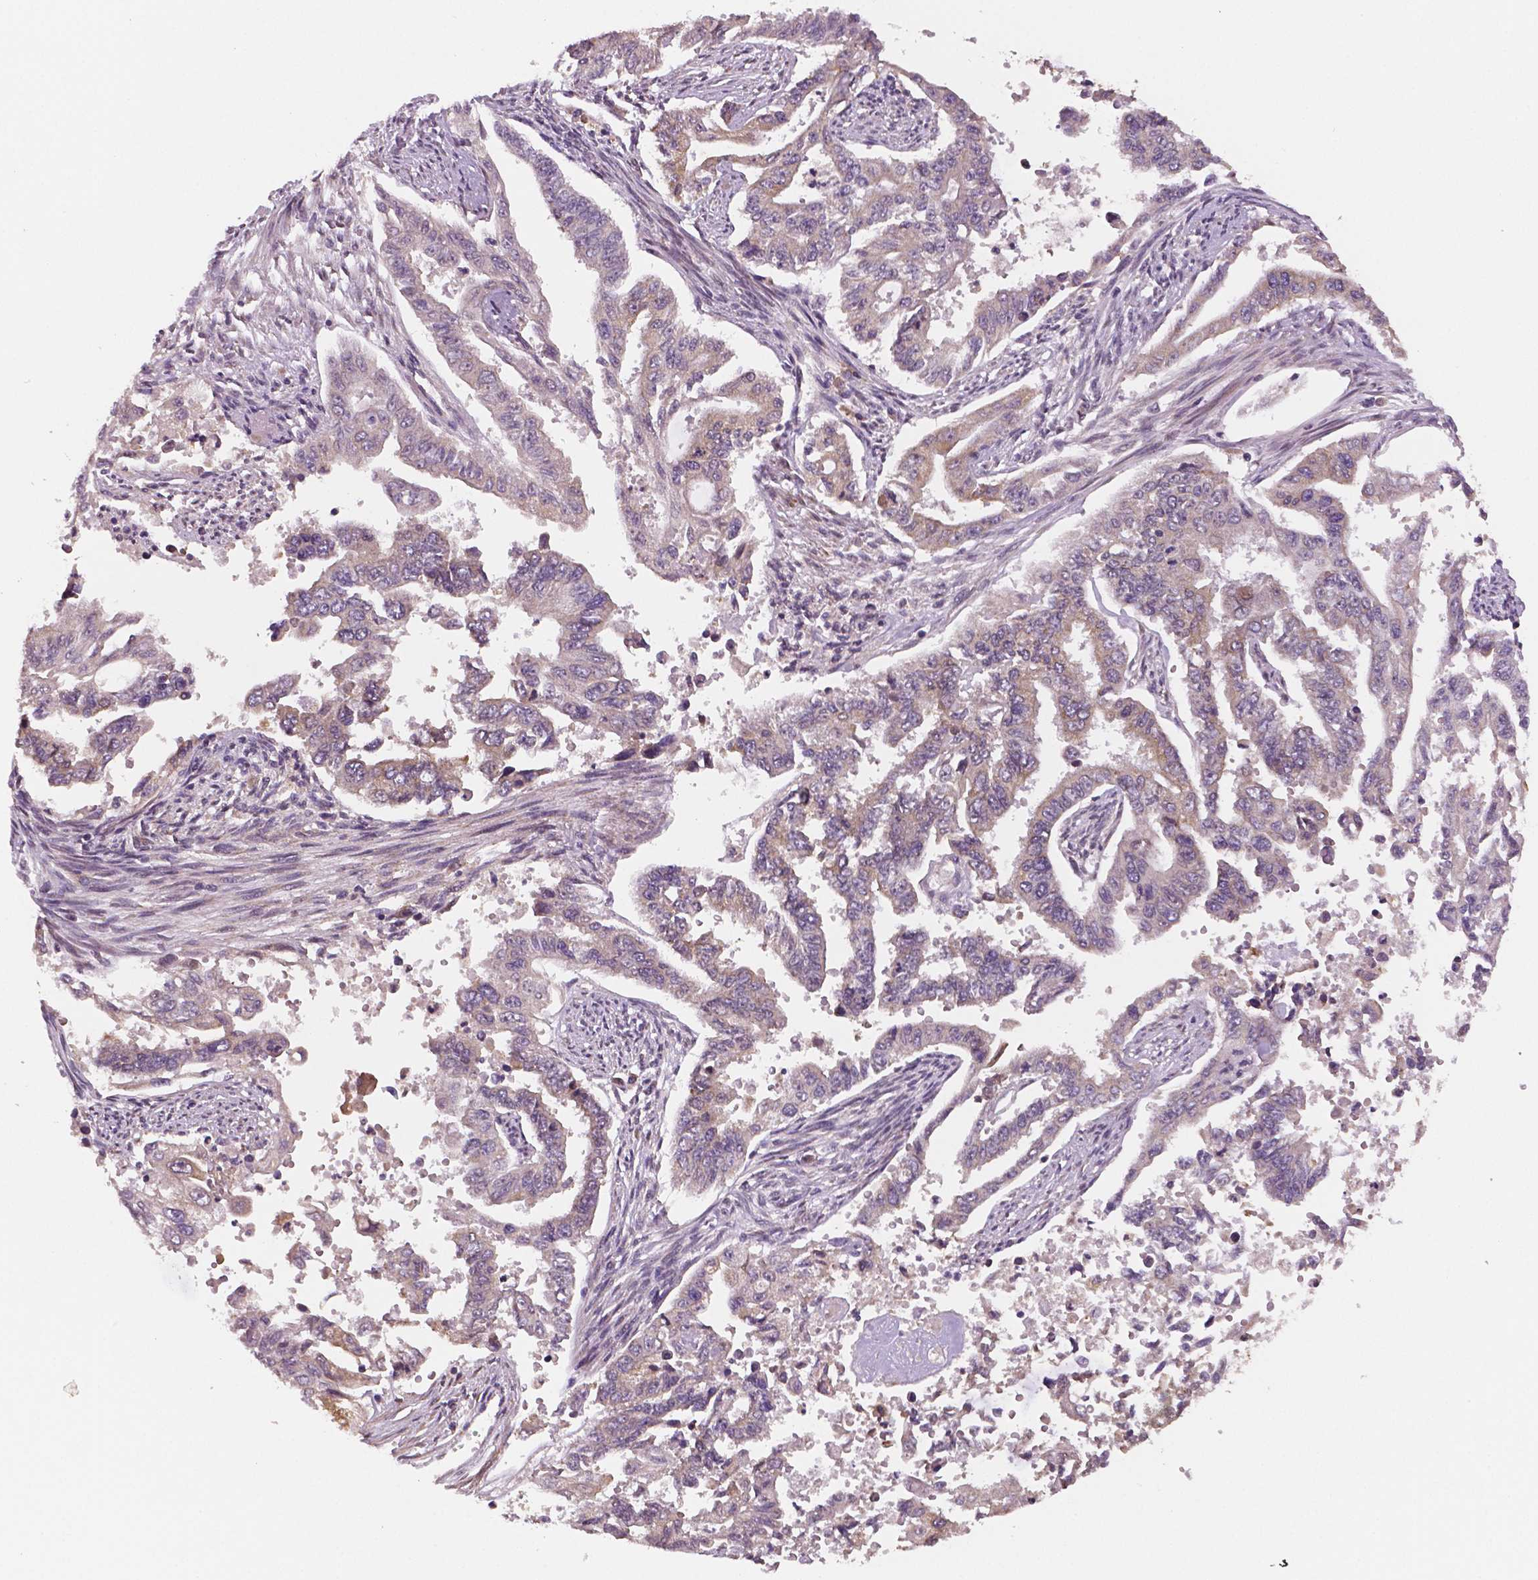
{"staining": {"intensity": "weak", "quantity": ">75%", "location": "cytoplasmic/membranous"}, "tissue": "endometrial cancer", "cell_type": "Tumor cells", "image_type": "cancer", "snomed": [{"axis": "morphology", "description": "Adenocarcinoma, NOS"}, {"axis": "topography", "description": "Uterus"}], "caption": "High-magnification brightfield microscopy of adenocarcinoma (endometrial) stained with DAB (brown) and counterstained with hematoxylin (blue). tumor cells exhibit weak cytoplasmic/membranous positivity is seen in about>75% of cells. The protein of interest is stained brown, and the nuclei are stained in blue (DAB (3,3'-diaminobenzidine) IHC with brightfield microscopy, high magnification).", "gene": "STAT3", "patient": {"sex": "female", "age": 59}}